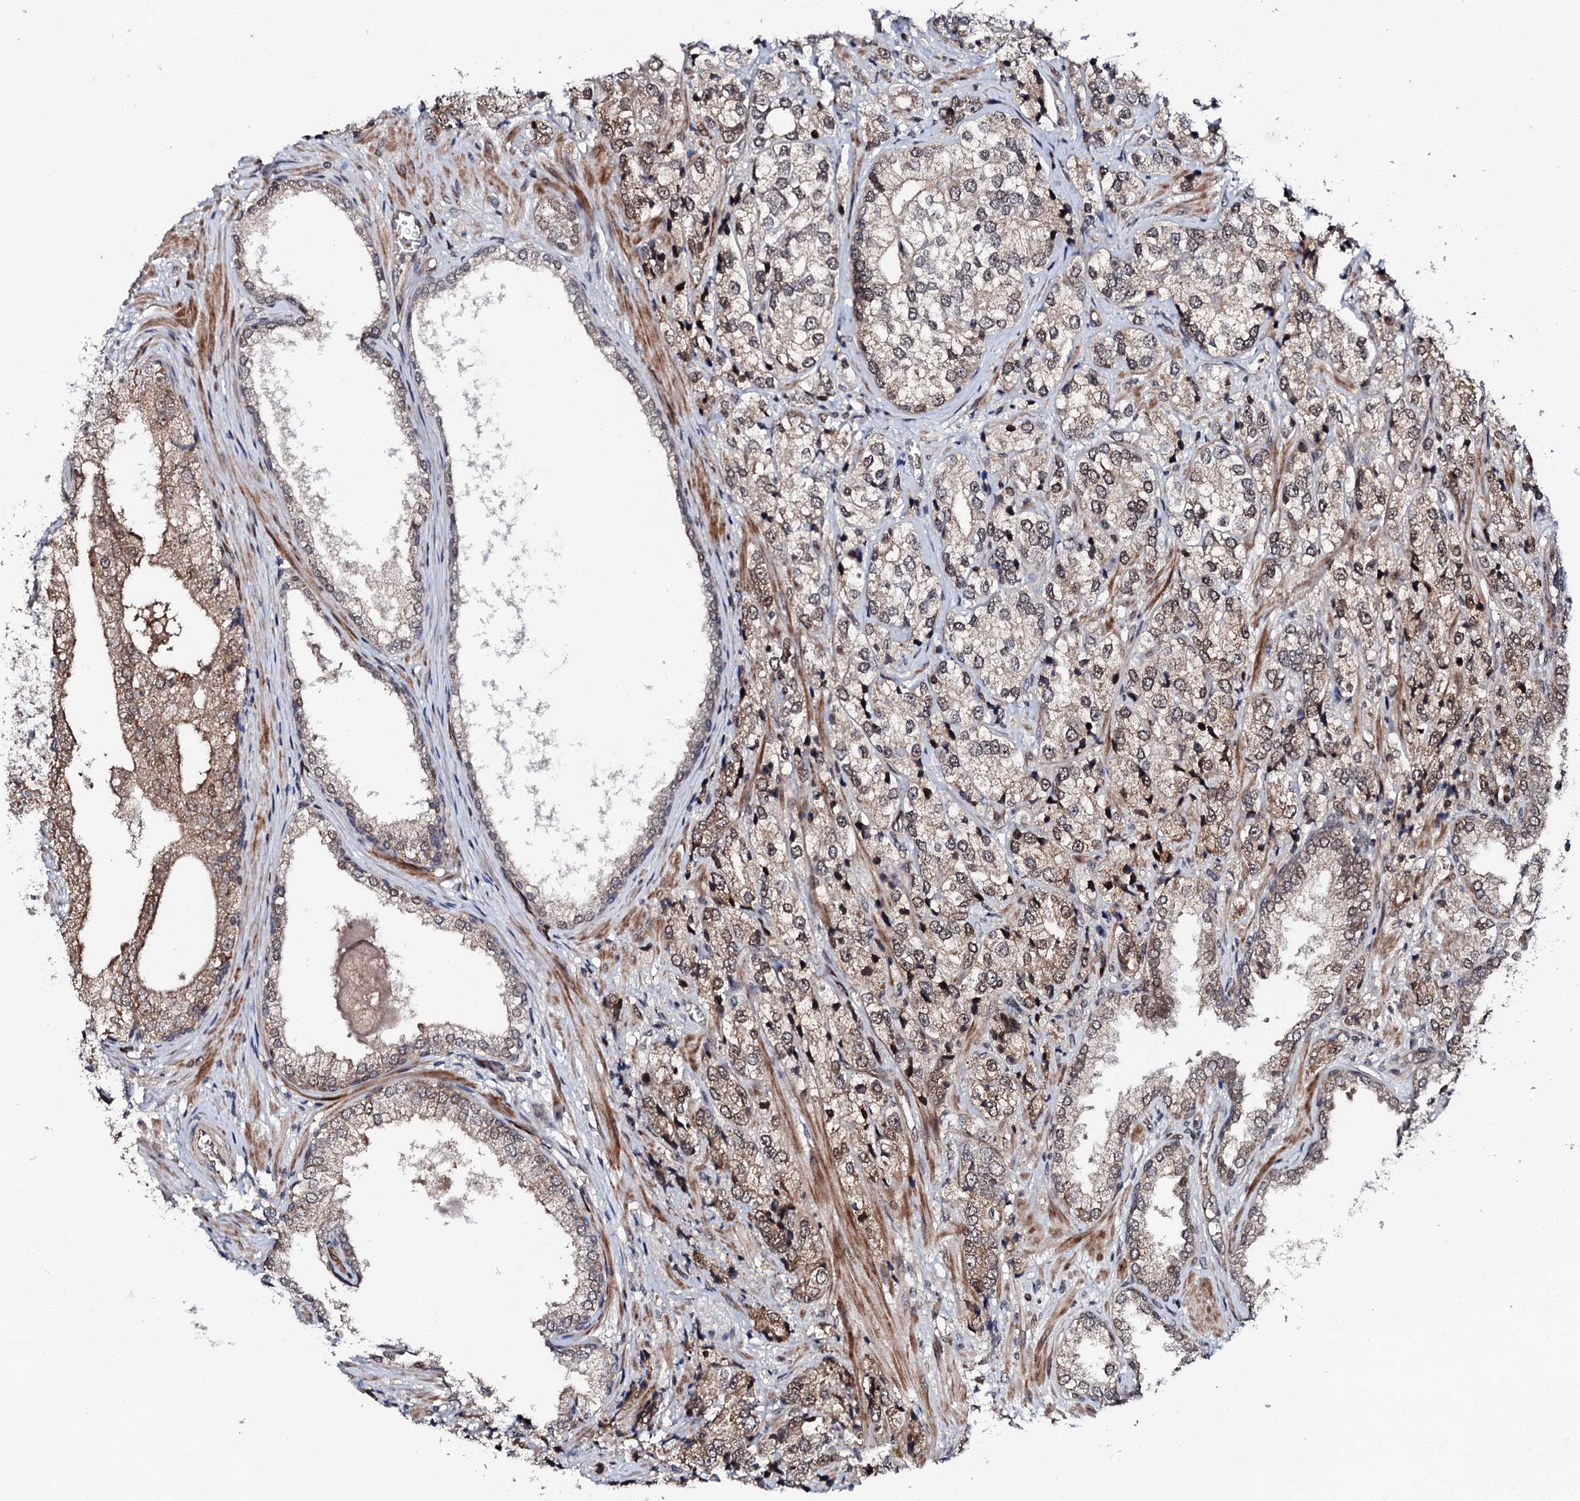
{"staining": {"intensity": "weak", "quantity": ">75%", "location": "cytoplasmic/membranous,nuclear"}, "tissue": "prostate cancer", "cell_type": "Tumor cells", "image_type": "cancer", "snomed": [{"axis": "morphology", "description": "Adenocarcinoma, High grade"}, {"axis": "topography", "description": "Prostate"}], "caption": "About >75% of tumor cells in human prostate cancer reveal weak cytoplasmic/membranous and nuclear protein expression as visualized by brown immunohistochemical staining.", "gene": "FAM111A", "patient": {"sex": "male", "age": 69}}